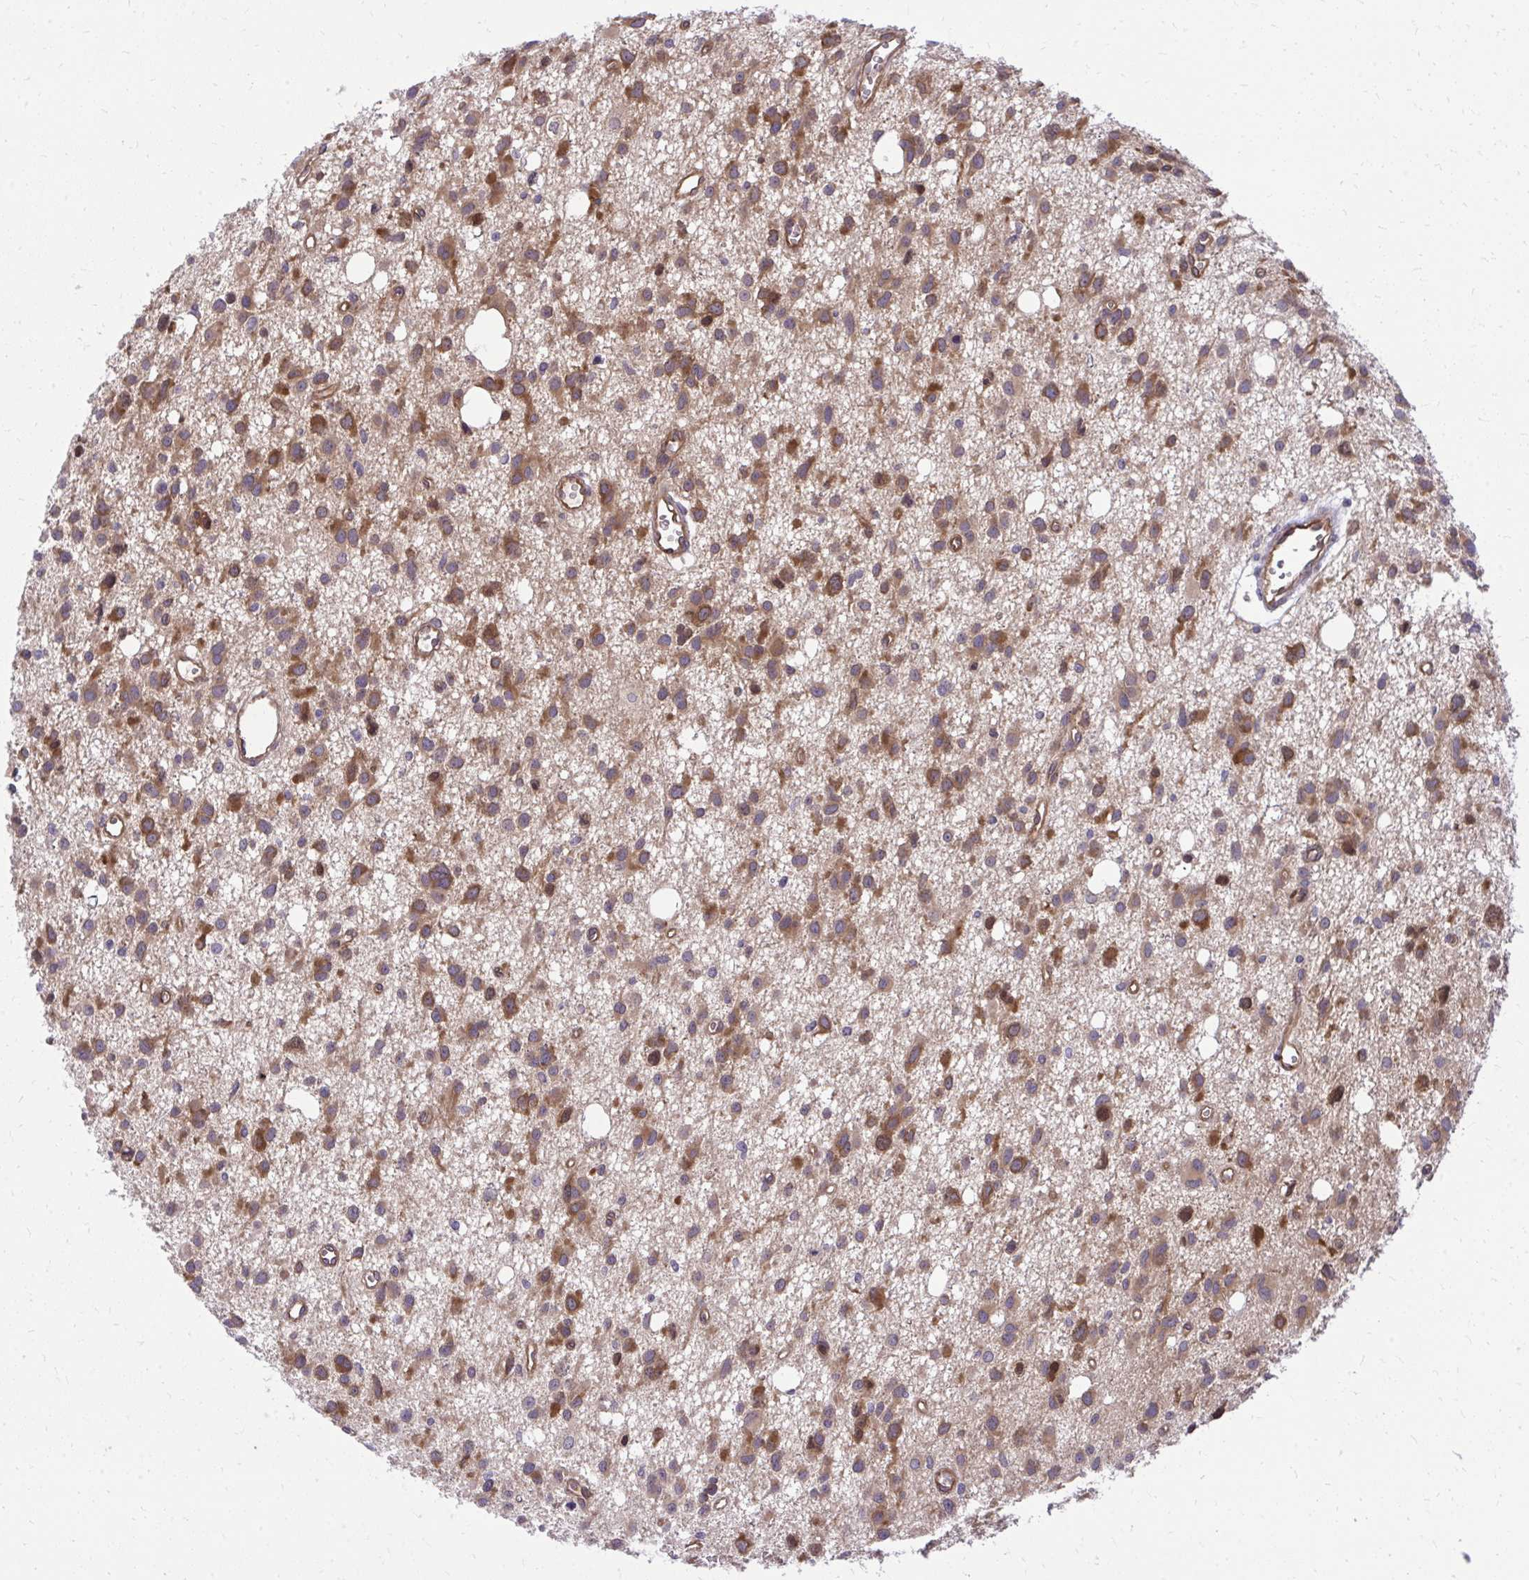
{"staining": {"intensity": "moderate", "quantity": ">75%", "location": "cytoplasmic/membranous"}, "tissue": "glioma", "cell_type": "Tumor cells", "image_type": "cancer", "snomed": [{"axis": "morphology", "description": "Glioma, malignant, High grade"}, {"axis": "topography", "description": "Brain"}], "caption": "Tumor cells exhibit medium levels of moderate cytoplasmic/membranous expression in approximately >75% of cells in malignant glioma (high-grade). (DAB (3,3'-diaminobenzidine) IHC with brightfield microscopy, high magnification).", "gene": "PPP5C", "patient": {"sex": "male", "age": 23}}